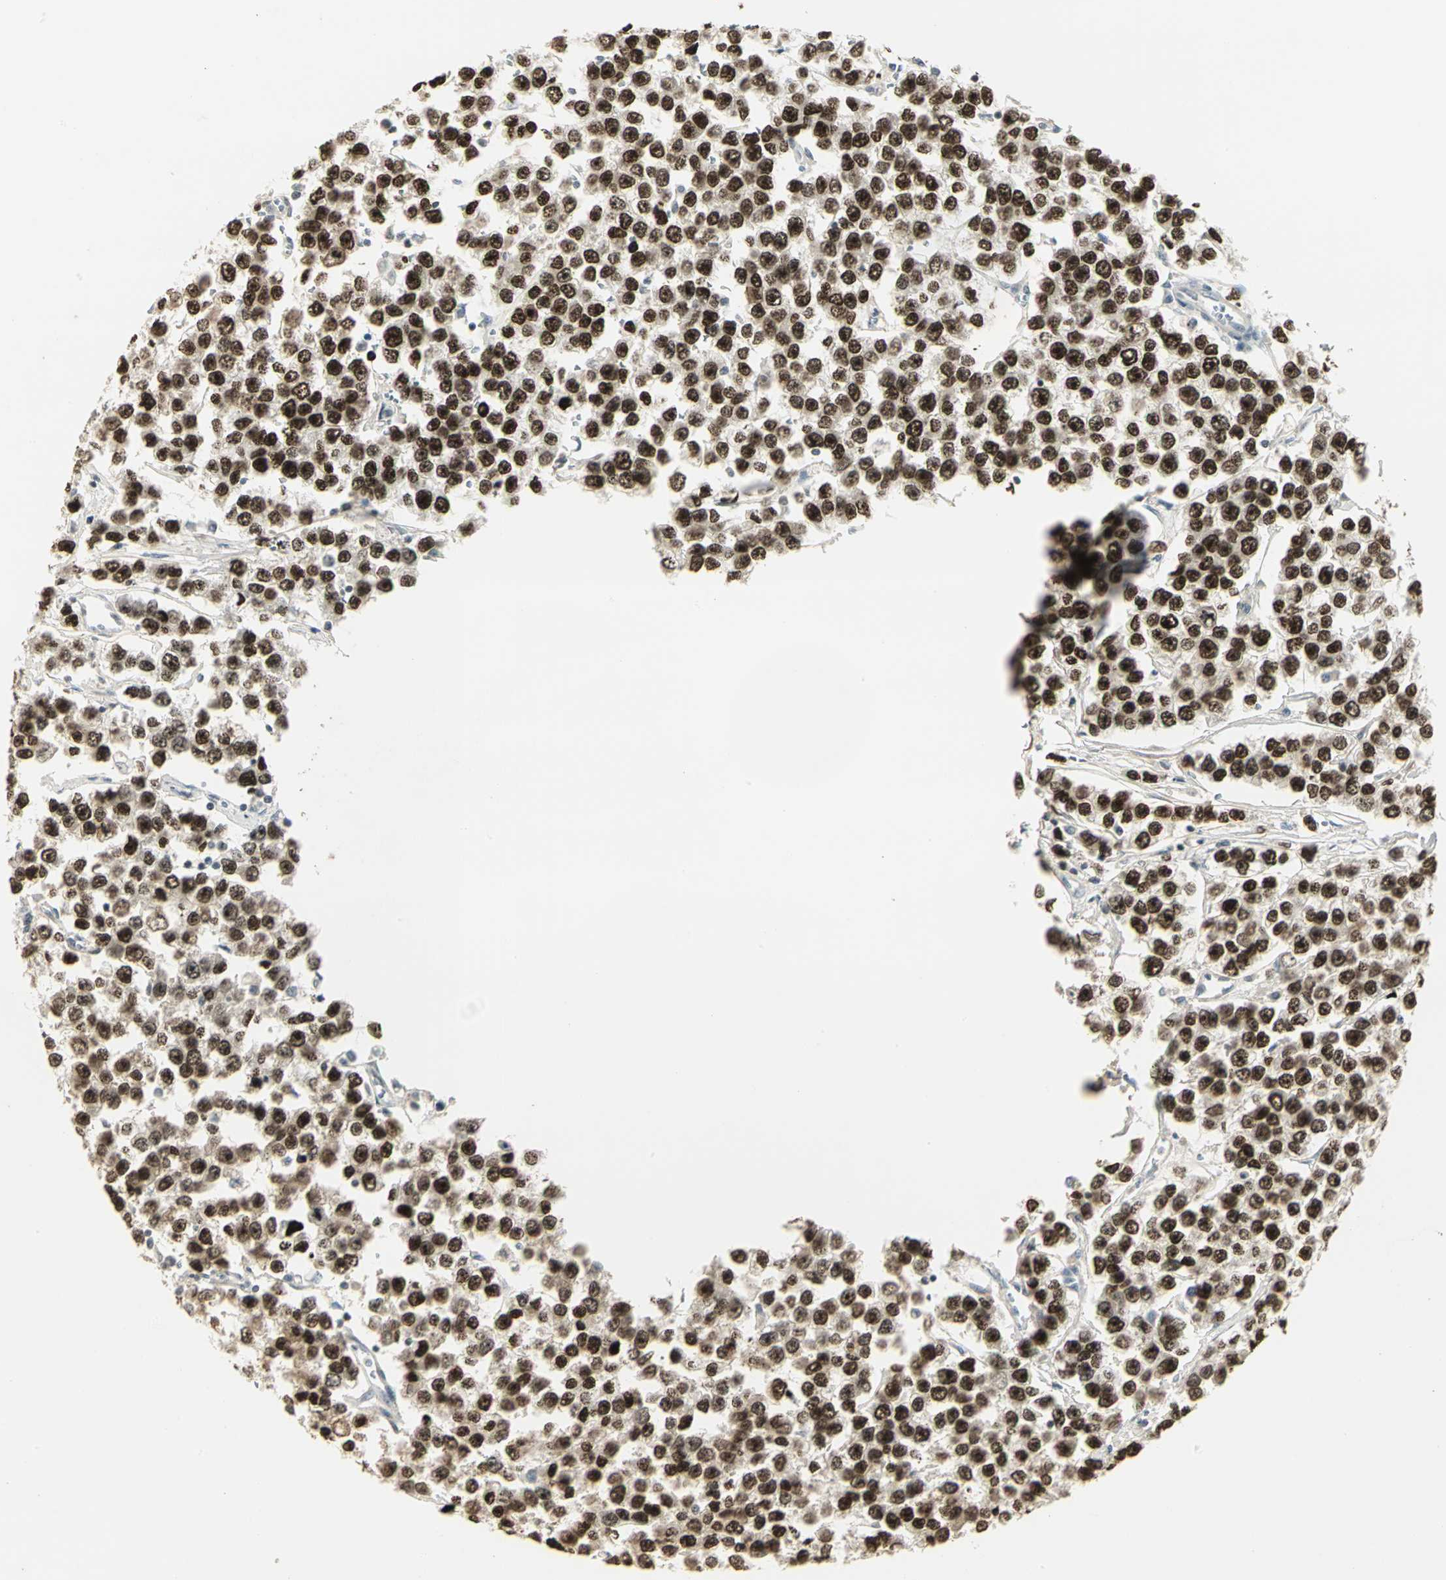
{"staining": {"intensity": "strong", "quantity": ">75%", "location": "nuclear"}, "tissue": "testis cancer", "cell_type": "Tumor cells", "image_type": "cancer", "snomed": [{"axis": "morphology", "description": "Seminoma, NOS"}, {"axis": "morphology", "description": "Carcinoma, Embryonal, NOS"}, {"axis": "topography", "description": "Testis"}], "caption": "DAB immunohistochemical staining of testis cancer (seminoma) shows strong nuclear protein expression in approximately >75% of tumor cells.", "gene": "CBX3", "patient": {"sex": "male", "age": 52}}